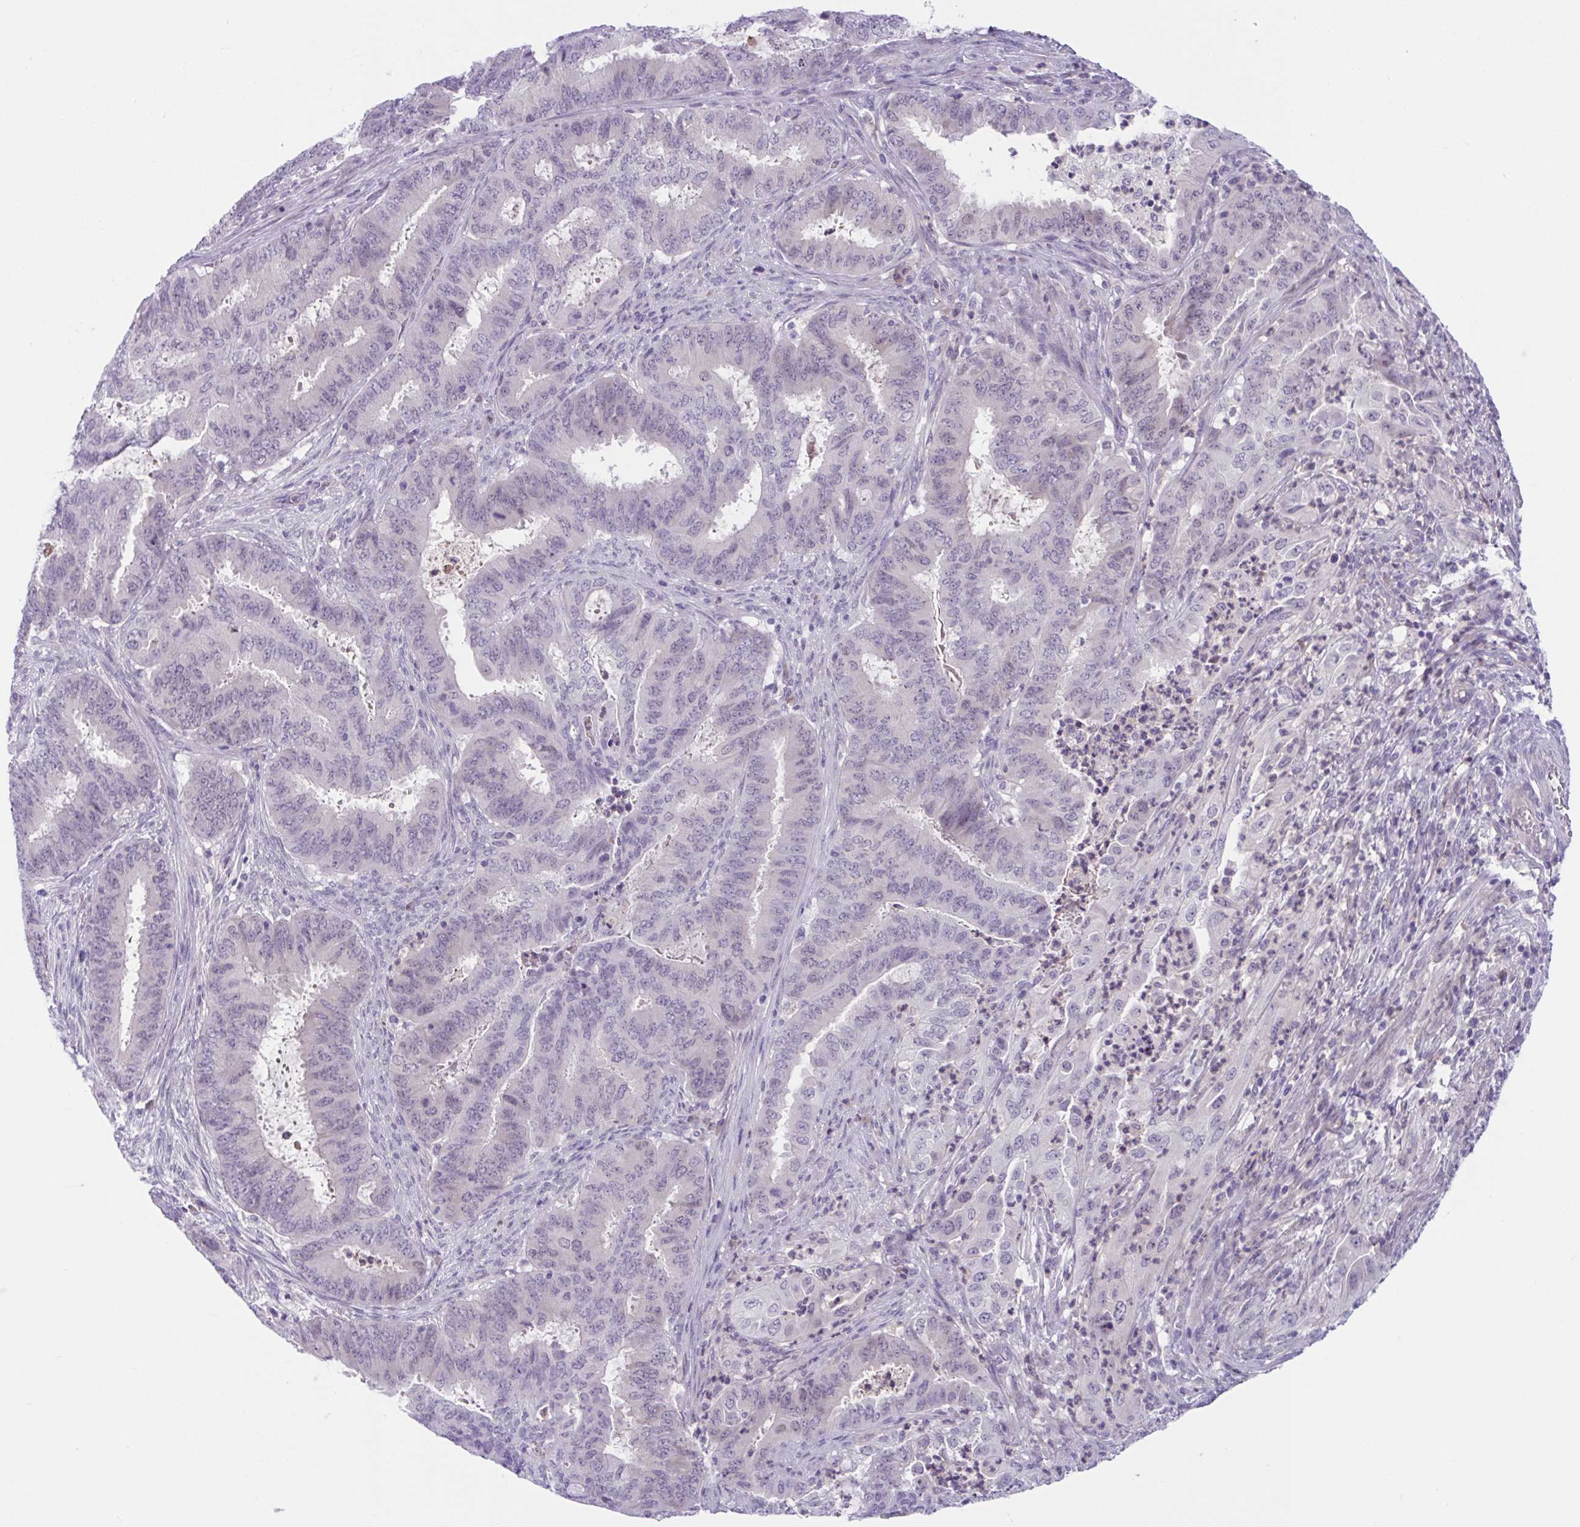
{"staining": {"intensity": "negative", "quantity": "none", "location": "none"}, "tissue": "endometrial cancer", "cell_type": "Tumor cells", "image_type": "cancer", "snomed": [{"axis": "morphology", "description": "Adenocarcinoma, NOS"}, {"axis": "topography", "description": "Endometrium"}], "caption": "There is no significant positivity in tumor cells of adenocarcinoma (endometrial). (DAB (3,3'-diaminobenzidine) immunohistochemistry (IHC) with hematoxylin counter stain).", "gene": "WNT9B", "patient": {"sex": "female", "age": 51}}